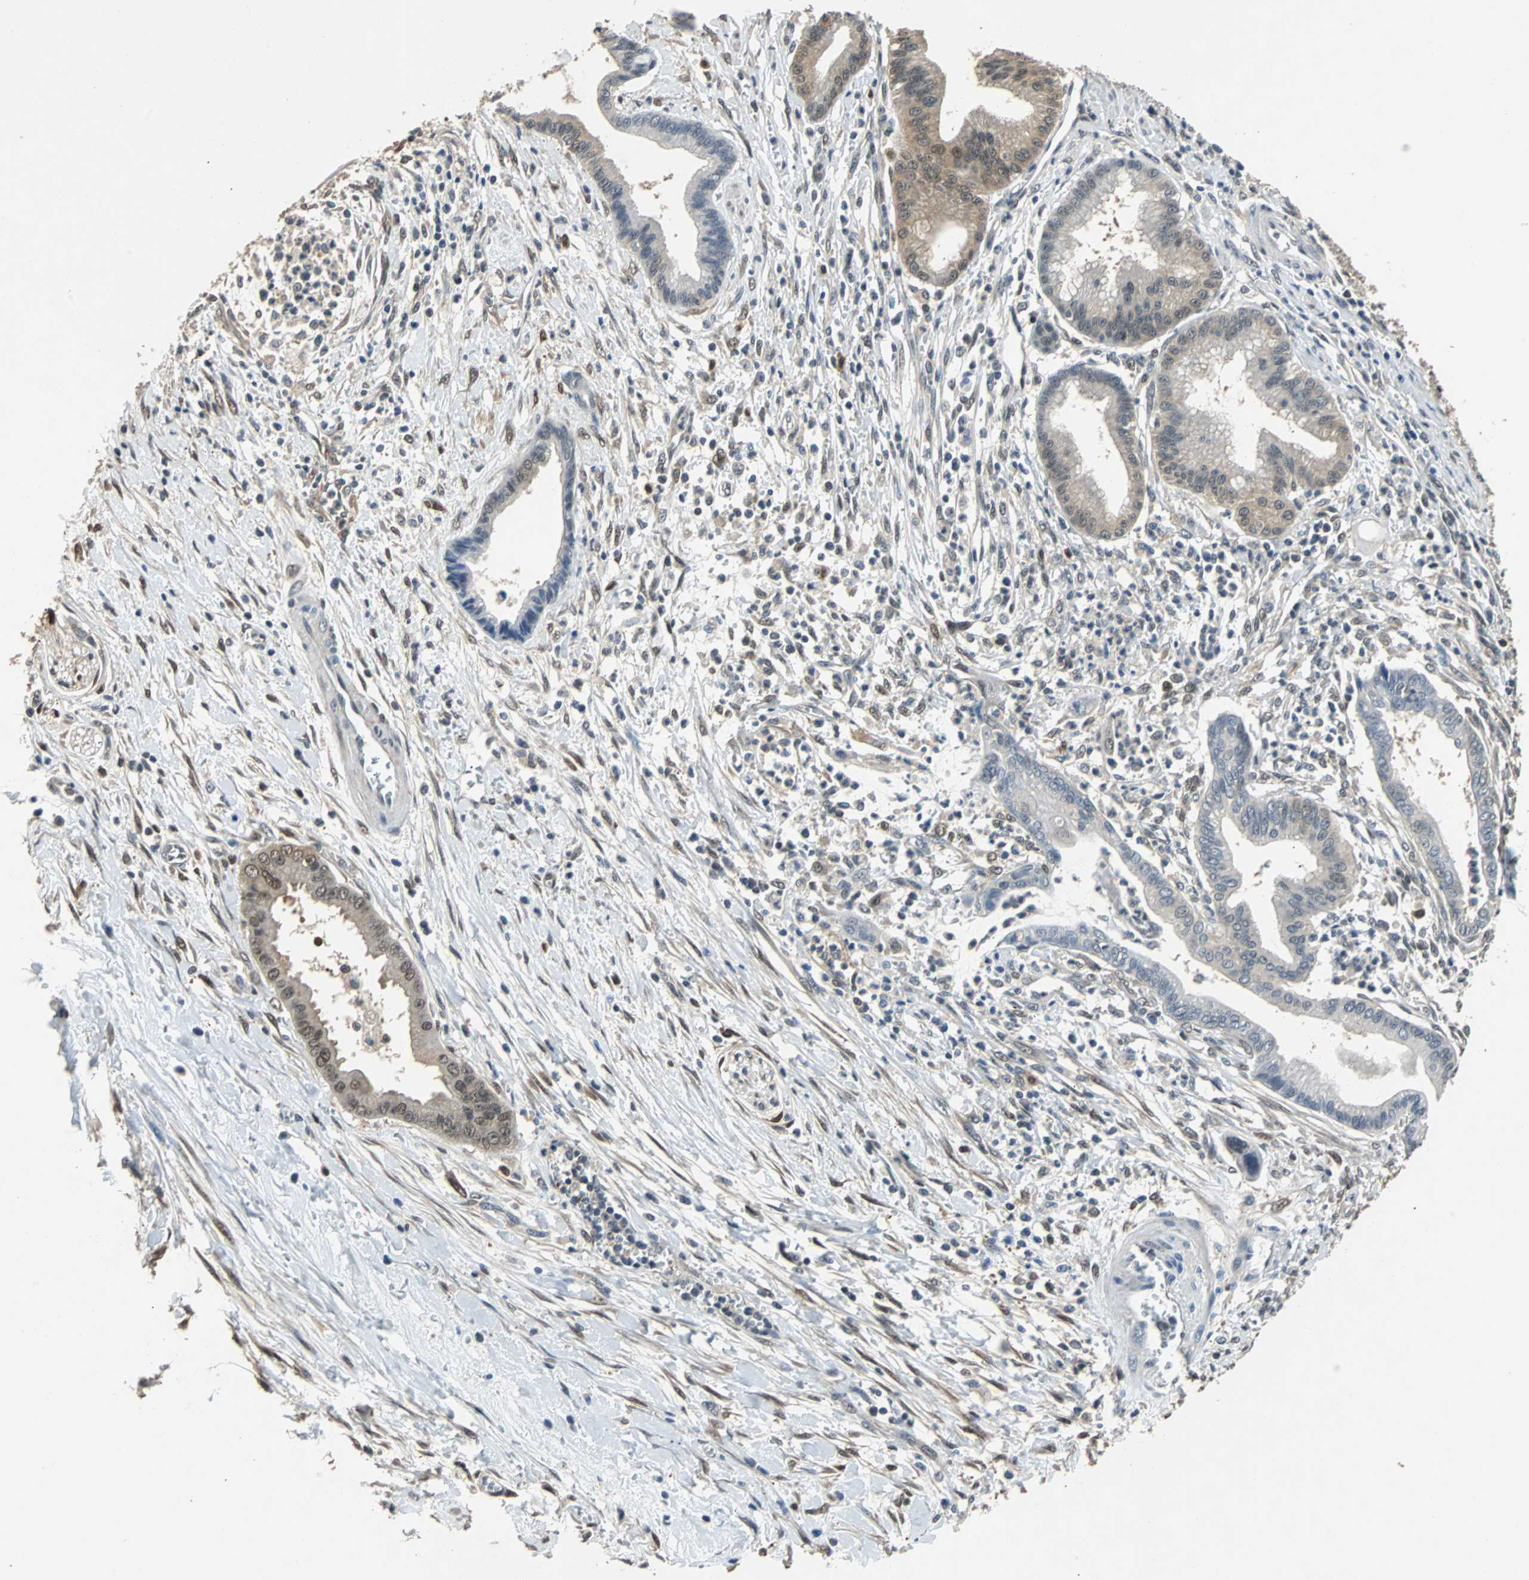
{"staining": {"intensity": "weak", "quantity": "25%-75%", "location": "cytoplasmic/membranous"}, "tissue": "pancreatic cancer", "cell_type": "Tumor cells", "image_type": "cancer", "snomed": [{"axis": "morphology", "description": "Adenocarcinoma, NOS"}, {"axis": "topography", "description": "Pancreas"}], "caption": "IHC of human pancreatic cancer (adenocarcinoma) displays low levels of weak cytoplasmic/membranous positivity in about 25%-75% of tumor cells. (Brightfield microscopy of DAB IHC at high magnification).", "gene": "PRDX6", "patient": {"sex": "male", "age": 59}}